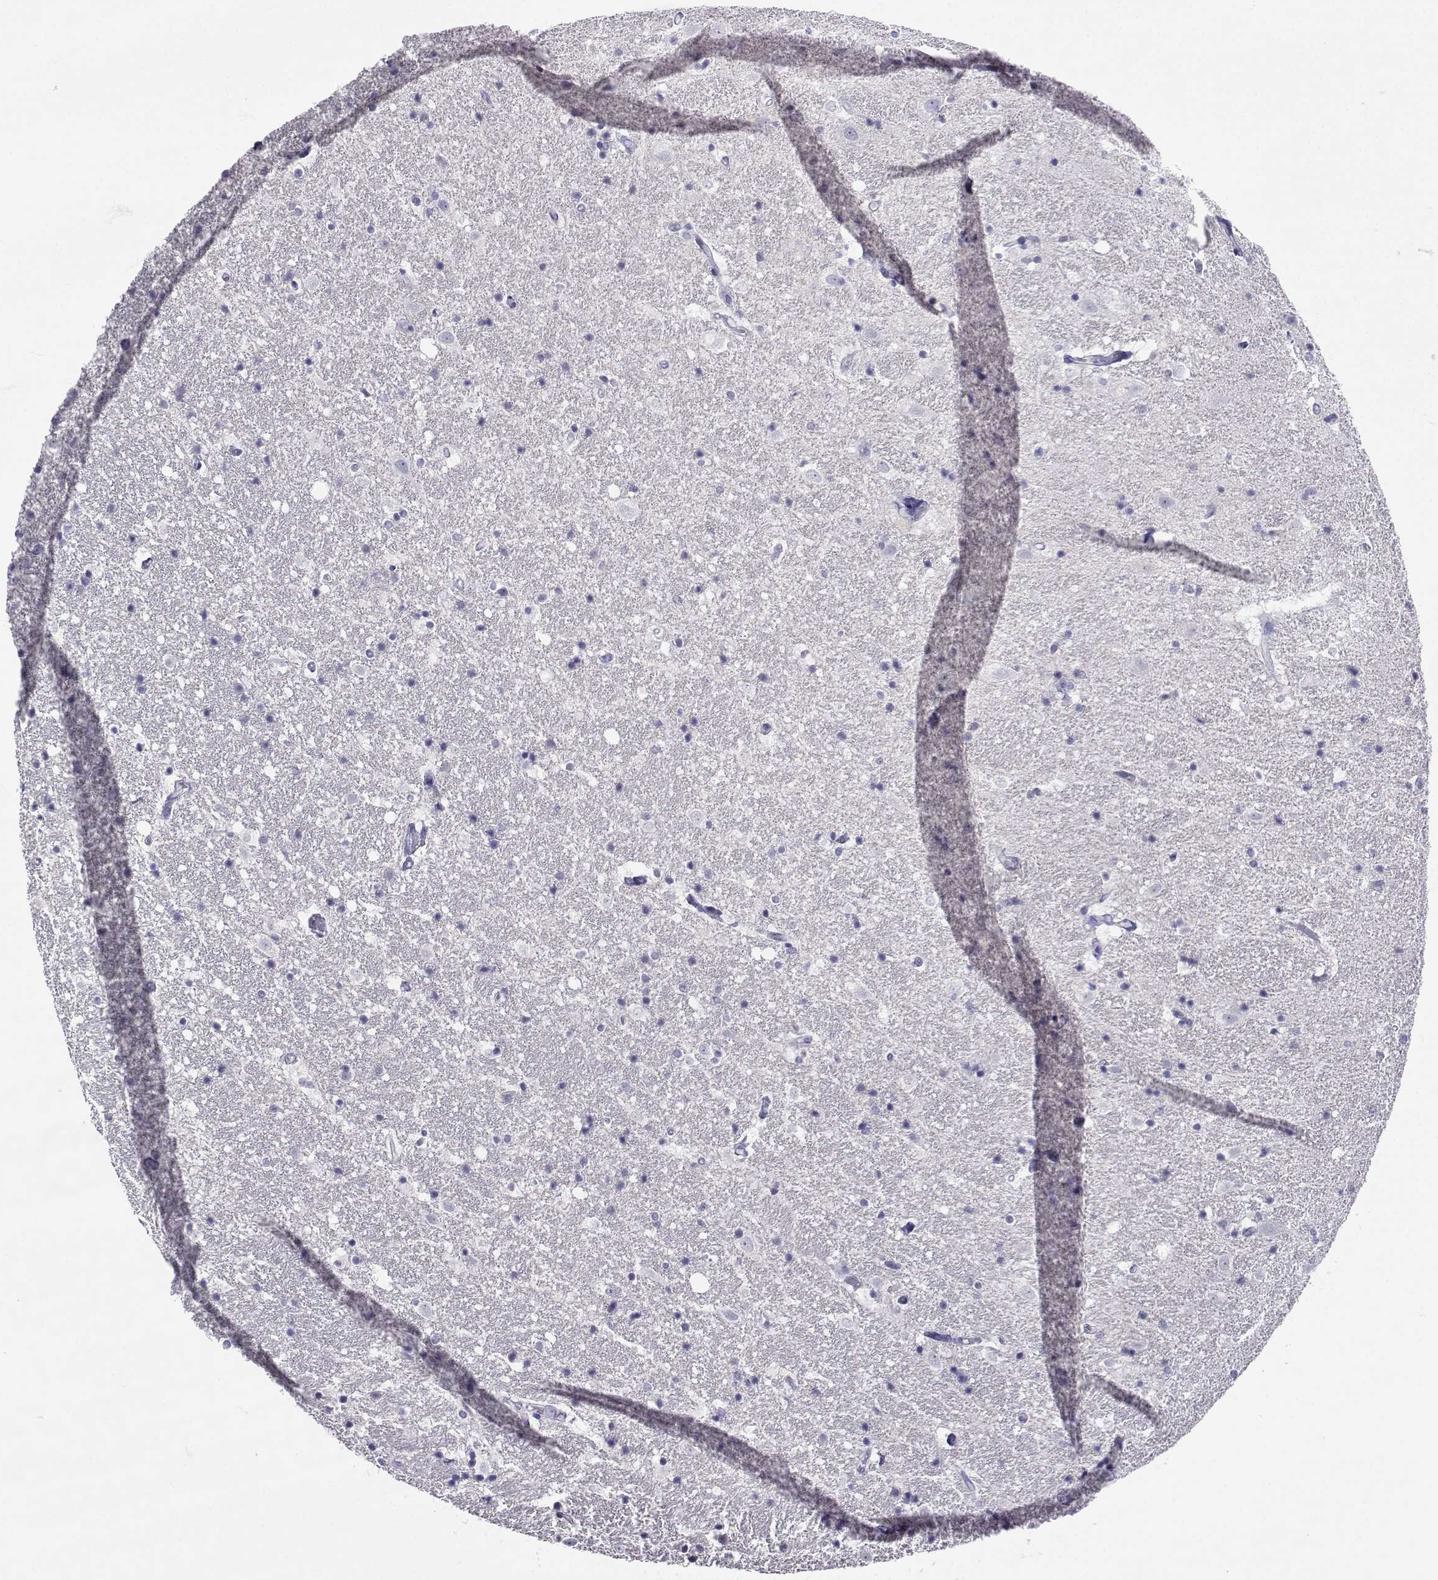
{"staining": {"intensity": "negative", "quantity": "none", "location": "none"}, "tissue": "hippocampus", "cell_type": "Glial cells", "image_type": "normal", "snomed": [{"axis": "morphology", "description": "Normal tissue, NOS"}, {"axis": "topography", "description": "Hippocampus"}], "caption": "Immunohistochemical staining of unremarkable human hippocampus exhibits no significant expression in glial cells. (DAB (3,3'-diaminobenzidine) IHC with hematoxylin counter stain).", "gene": "SLC6A3", "patient": {"sex": "male", "age": 49}}